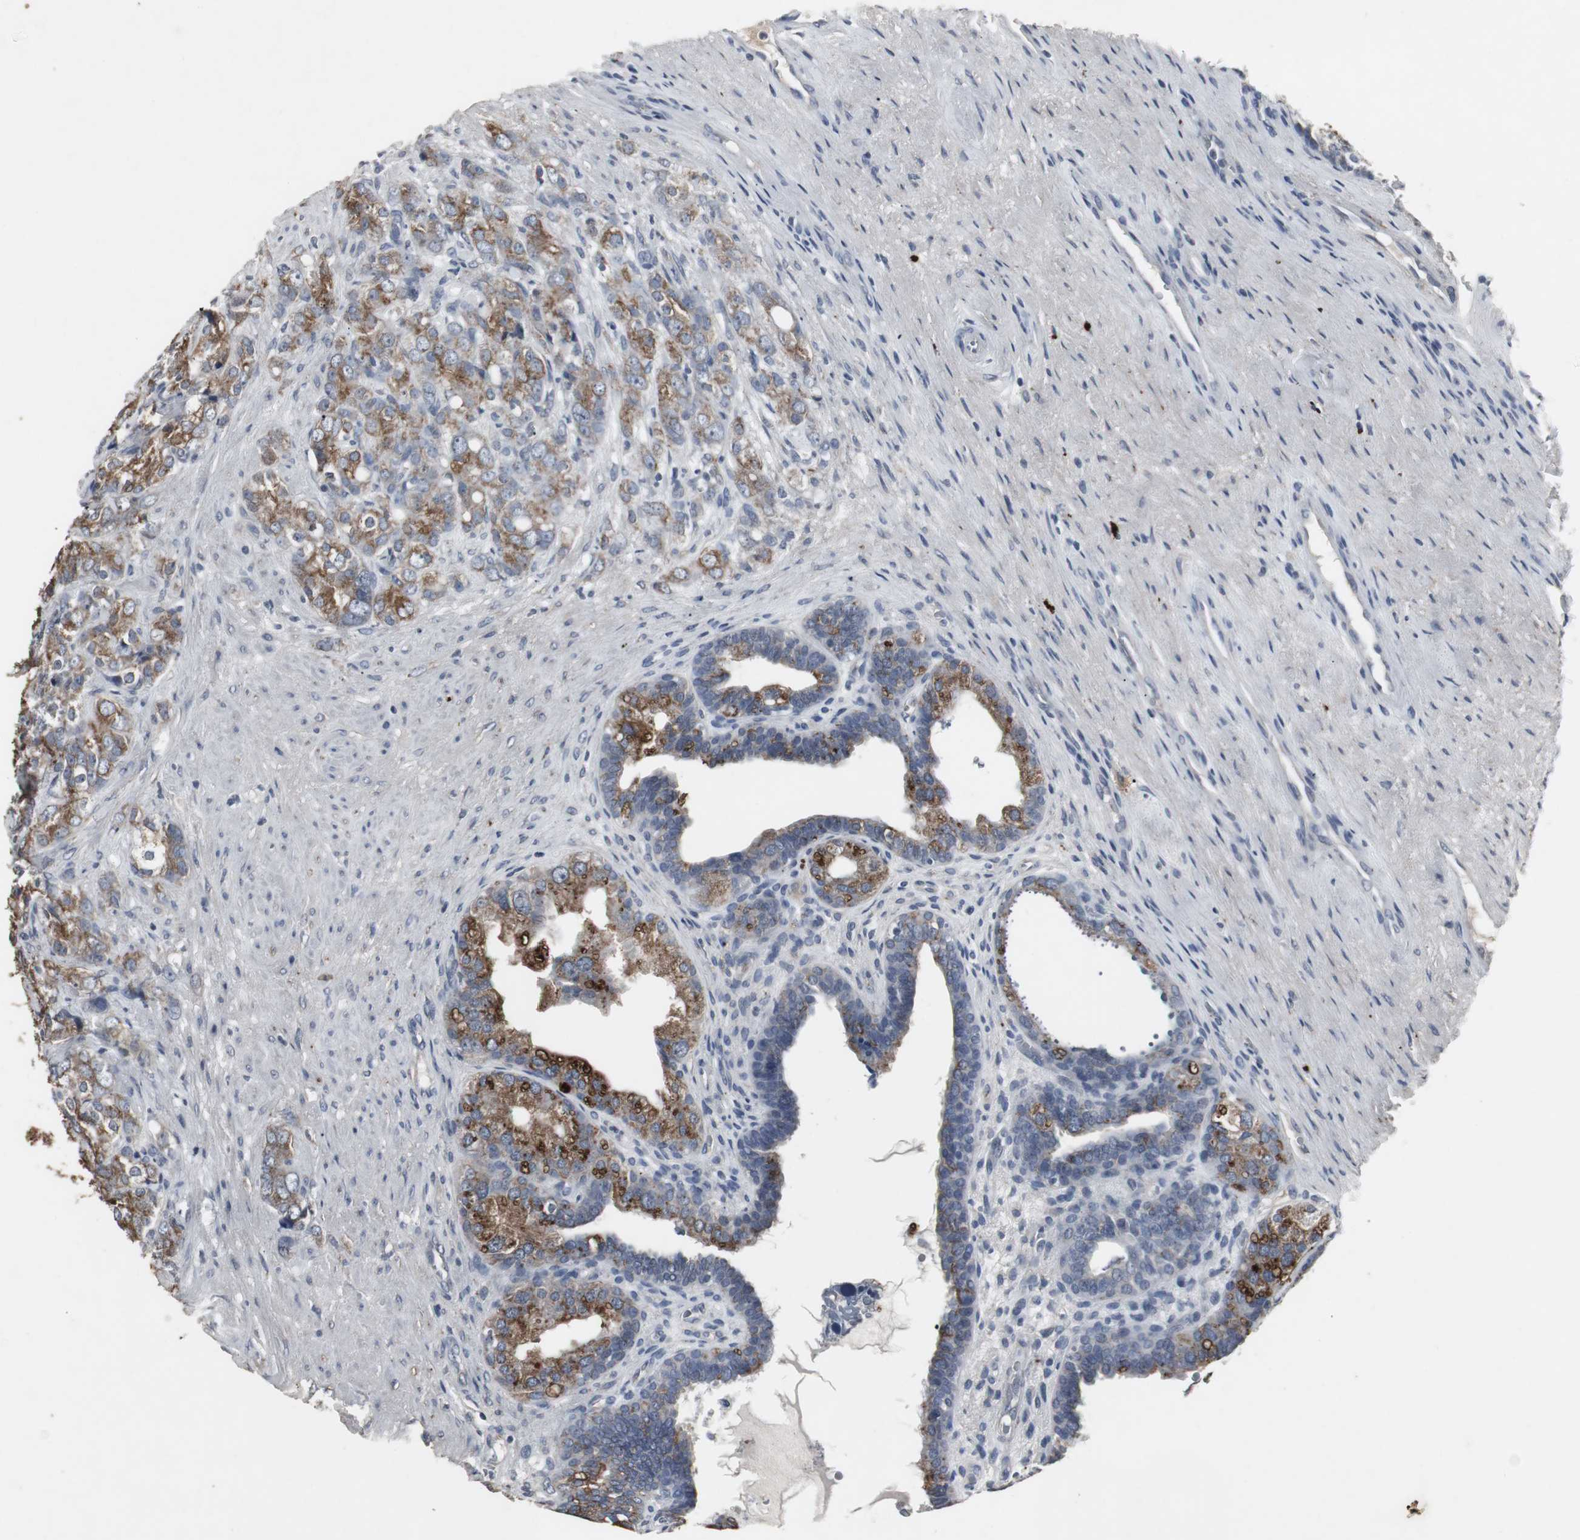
{"staining": {"intensity": "moderate", "quantity": ">75%", "location": "cytoplasmic/membranous"}, "tissue": "prostate cancer", "cell_type": "Tumor cells", "image_type": "cancer", "snomed": [{"axis": "morphology", "description": "Adenocarcinoma, High grade"}, {"axis": "topography", "description": "Prostate"}], "caption": "A micrograph of human prostate cancer (high-grade adenocarcinoma) stained for a protein demonstrates moderate cytoplasmic/membranous brown staining in tumor cells.", "gene": "ACAA1", "patient": {"sex": "male", "age": 68}}